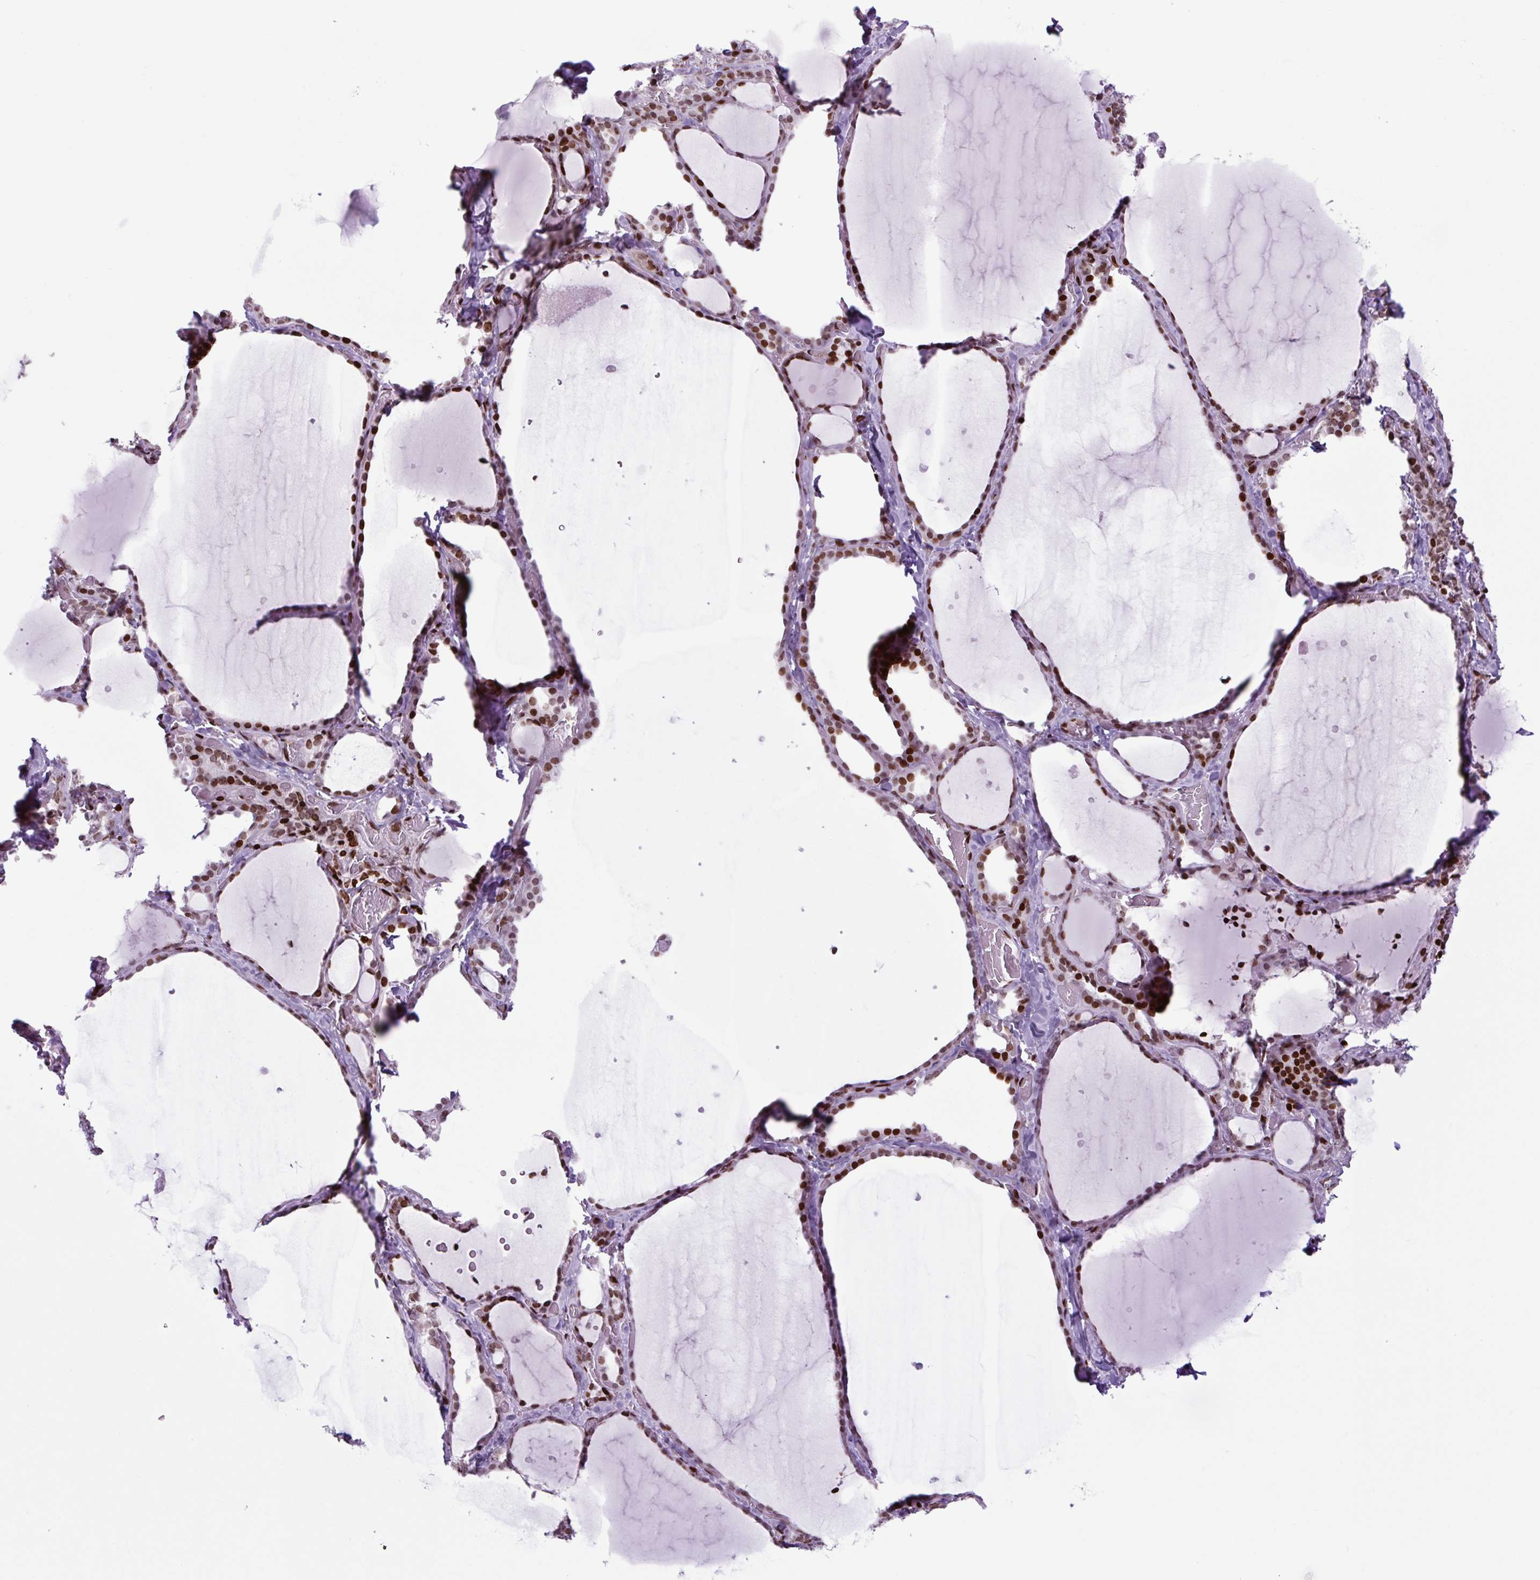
{"staining": {"intensity": "strong", "quantity": ">75%", "location": "nuclear"}, "tissue": "thyroid gland", "cell_type": "Glandular cells", "image_type": "normal", "snomed": [{"axis": "morphology", "description": "Normal tissue, NOS"}, {"axis": "topography", "description": "Thyroid gland"}], "caption": "A high-resolution histopathology image shows IHC staining of benign thyroid gland, which demonstrates strong nuclear positivity in about >75% of glandular cells.", "gene": "H1", "patient": {"sex": "female", "age": 36}}